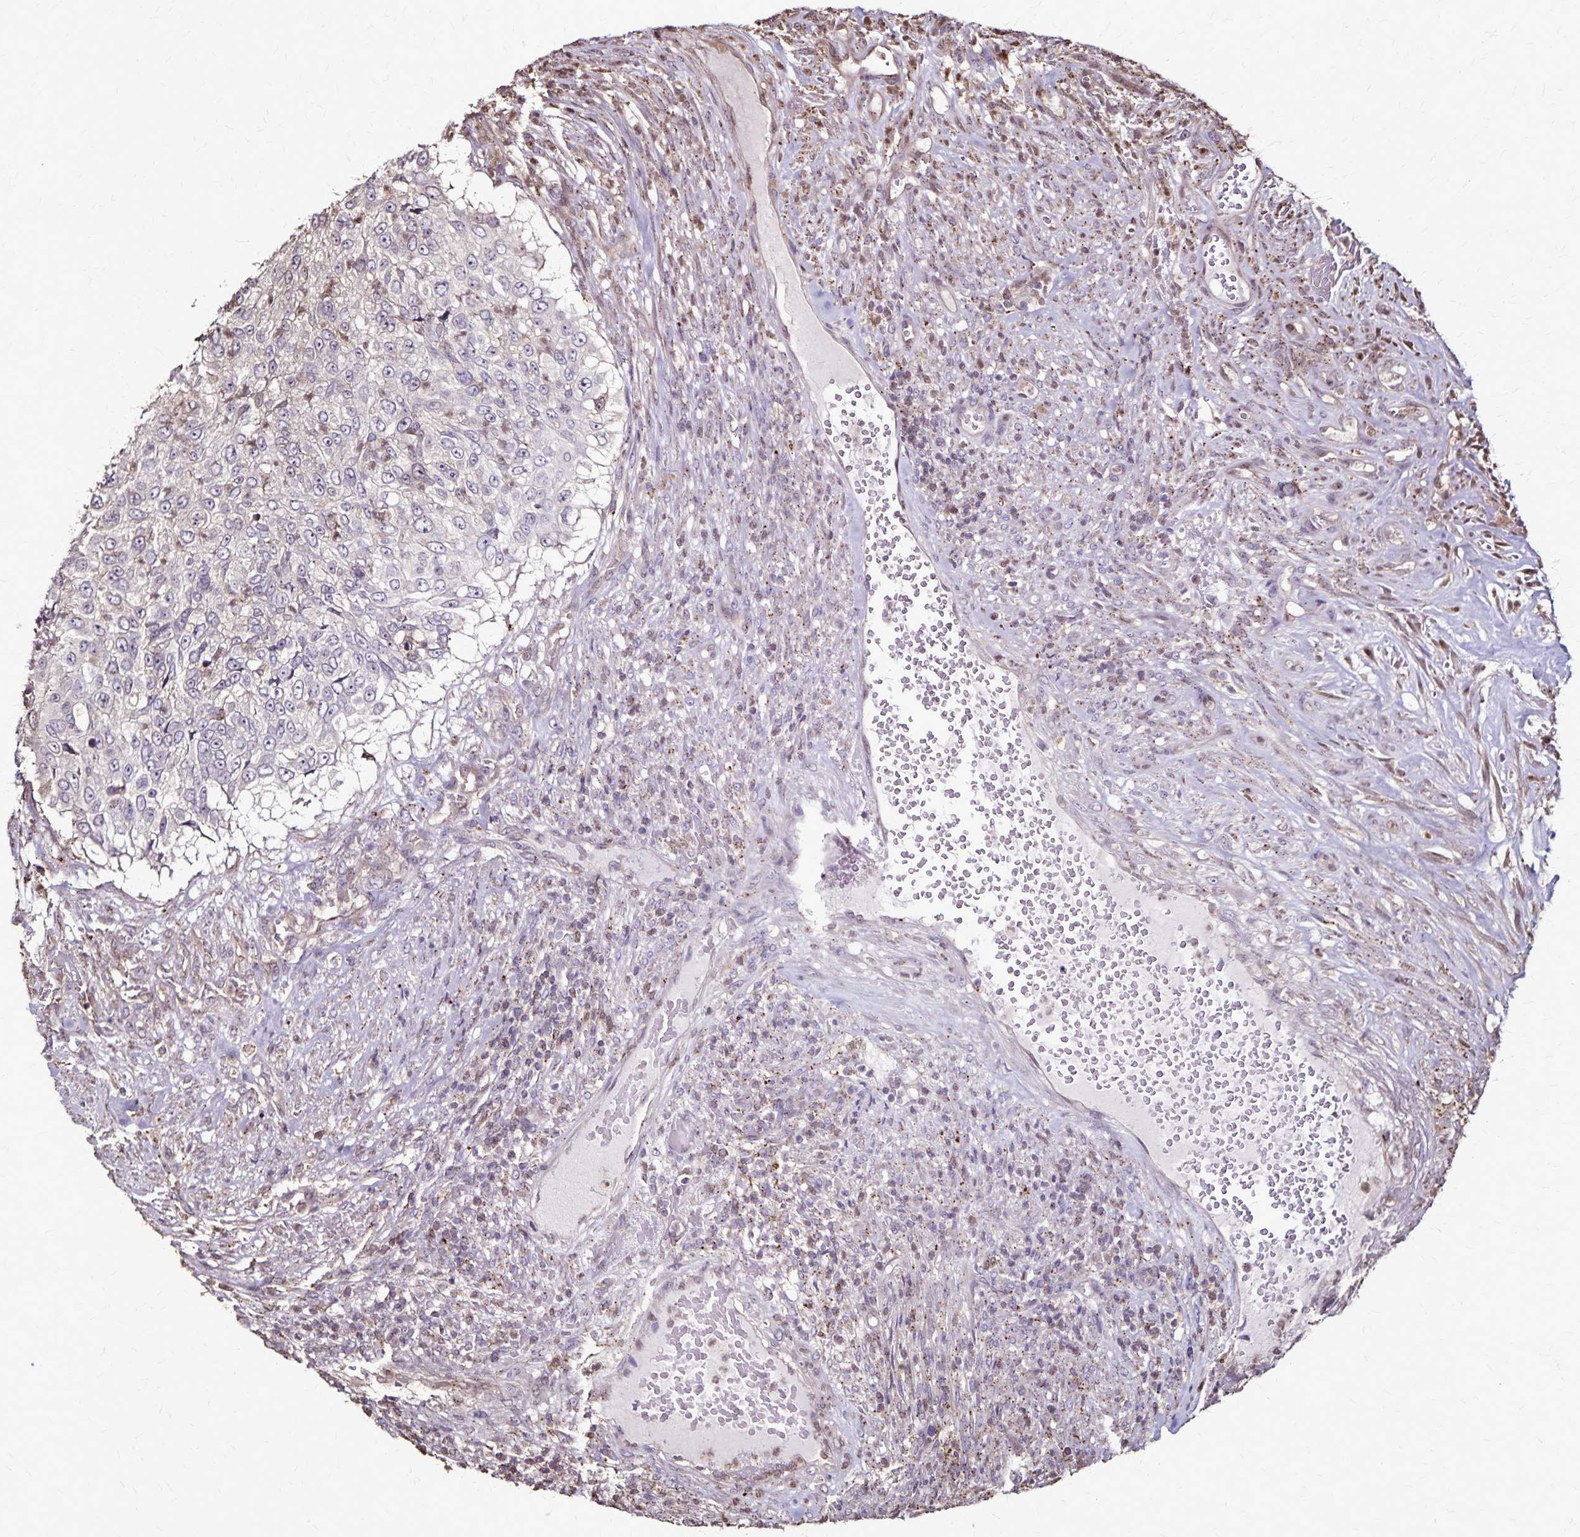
{"staining": {"intensity": "negative", "quantity": "none", "location": "none"}, "tissue": "urothelial cancer", "cell_type": "Tumor cells", "image_type": "cancer", "snomed": [{"axis": "morphology", "description": "Urothelial carcinoma, High grade"}, {"axis": "topography", "description": "Urinary bladder"}], "caption": "The histopathology image displays no staining of tumor cells in high-grade urothelial carcinoma. Nuclei are stained in blue.", "gene": "CHMP1B", "patient": {"sex": "female", "age": 60}}